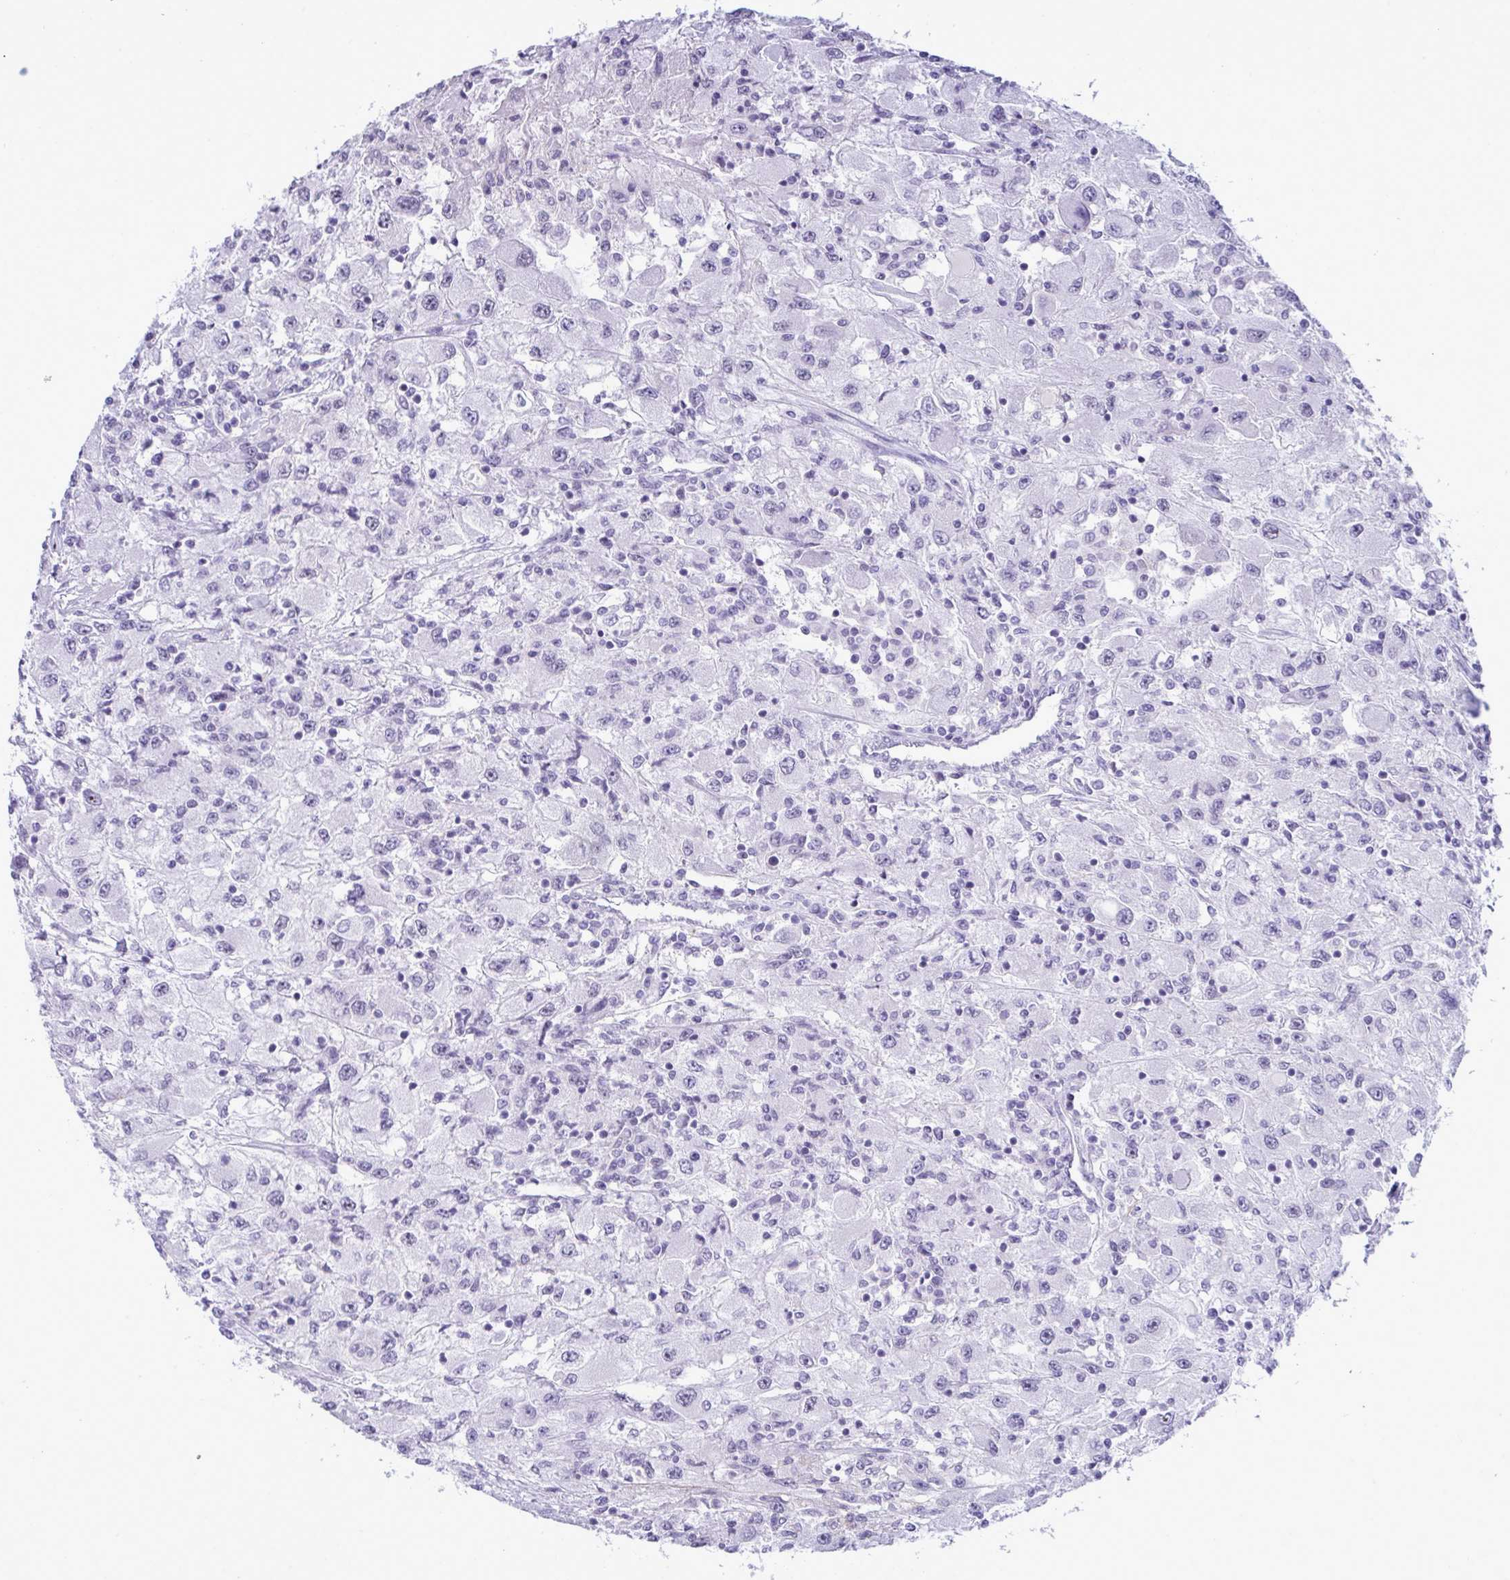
{"staining": {"intensity": "negative", "quantity": "none", "location": "none"}, "tissue": "renal cancer", "cell_type": "Tumor cells", "image_type": "cancer", "snomed": [{"axis": "morphology", "description": "Adenocarcinoma, NOS"}, {"axis": "topography", "description": "Kidney"}], "caption": "This is an immunohistochemistry (IHC) image of human adenocarcinoma (renal). There is no positivity in tumor cells.", "gene": "ELN", "patient": {"sex": "female", "age": 67}}